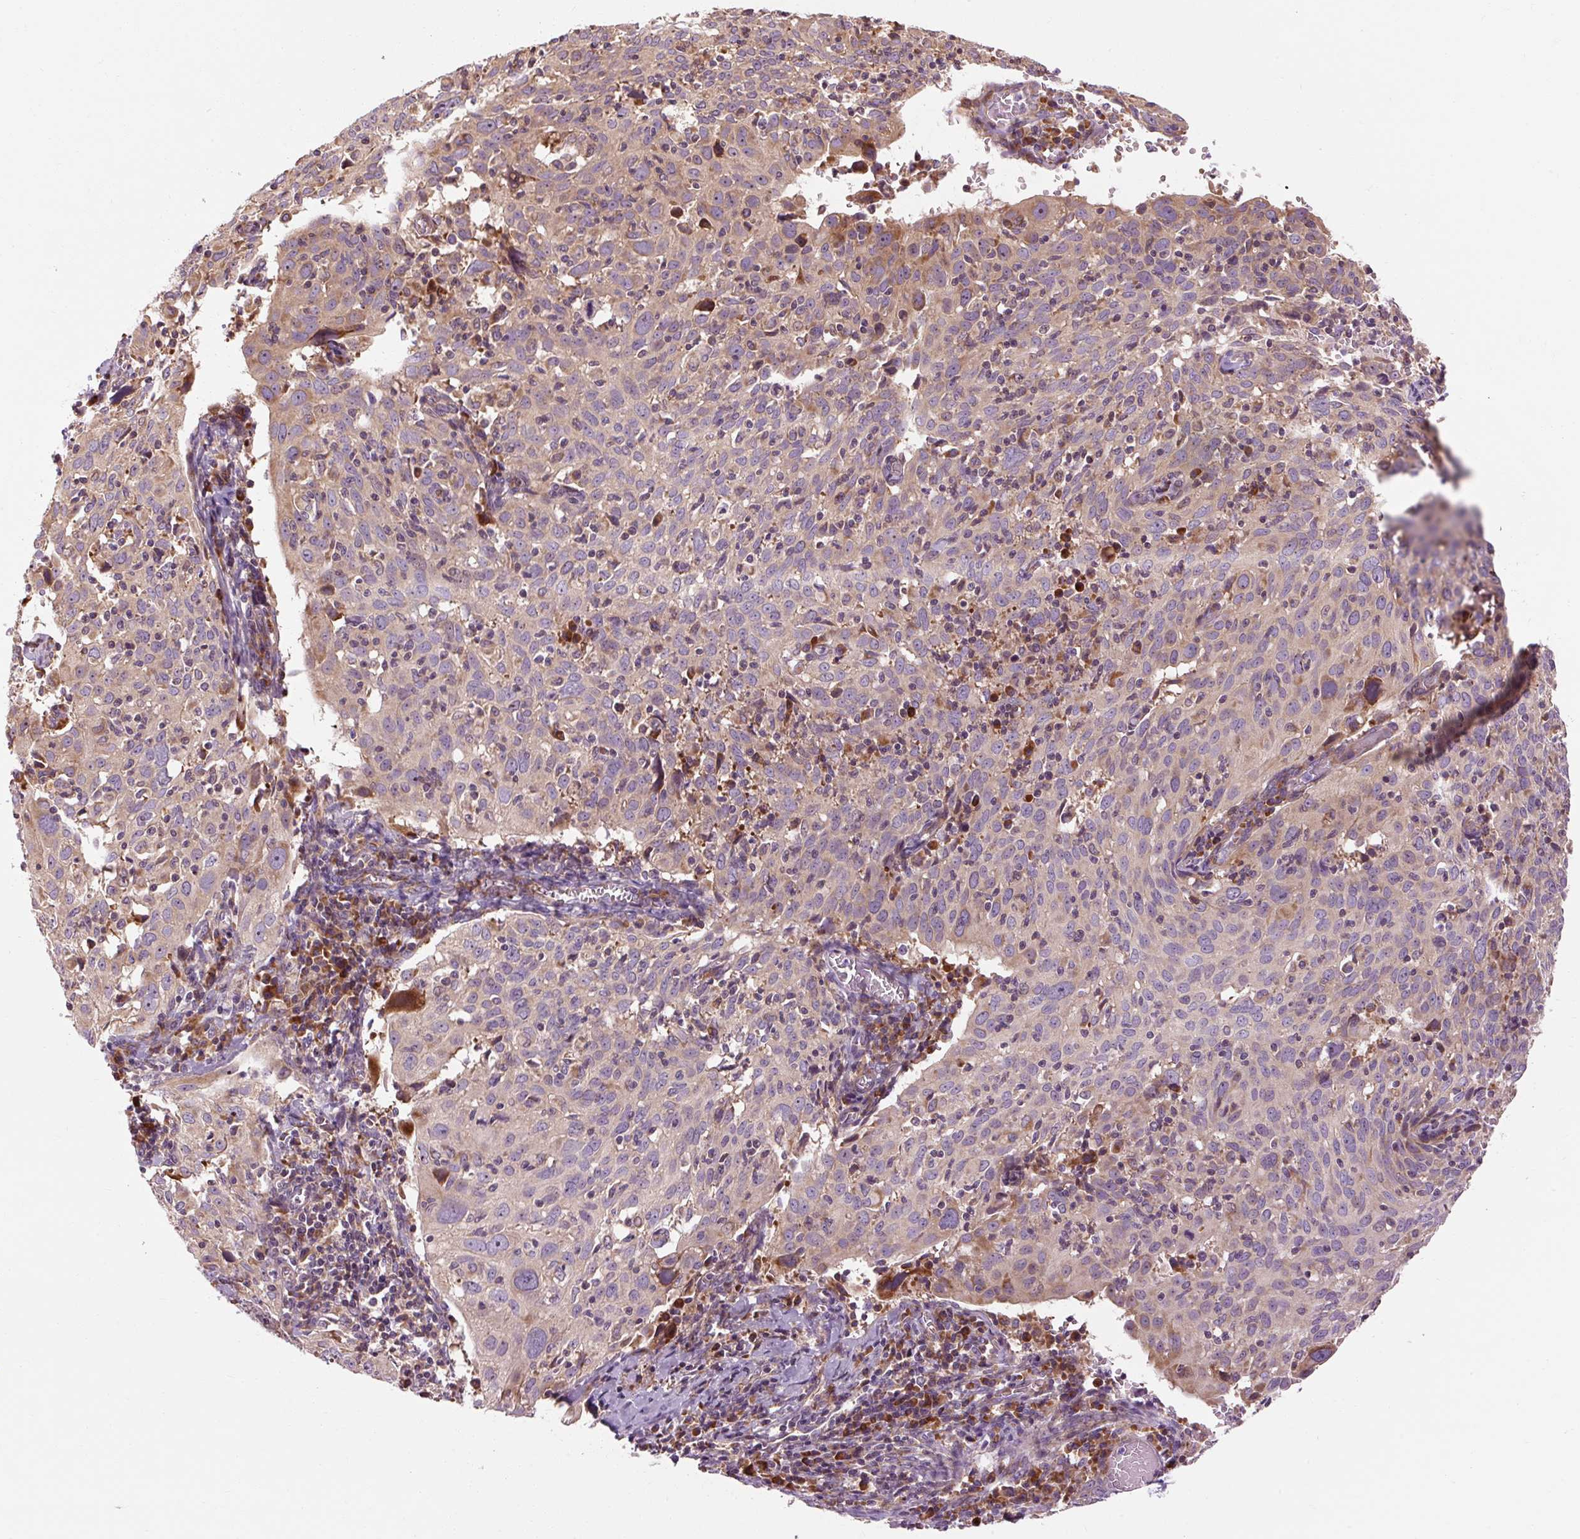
{"staining": {"intensity": "weak", "quantity": "25%-75%", "location": "cytoplasmic/membranous"}, "tissue": "cervical cancer", "cell_type": "Tumor cells", "image_type": "cancer", "snomed": [{"axis": "morphology", "description": "Squamous cell carcinoma, NOS"}, {"axis": "topography", "description": "Cervix"}], "caption": "An image of human cervical cancer stained for a protein reveals weak cytoplasmic/membranous brown staining in tumor cells.", "gene": "PRSS48", "patient": {"sex": "female", "age": 31}}